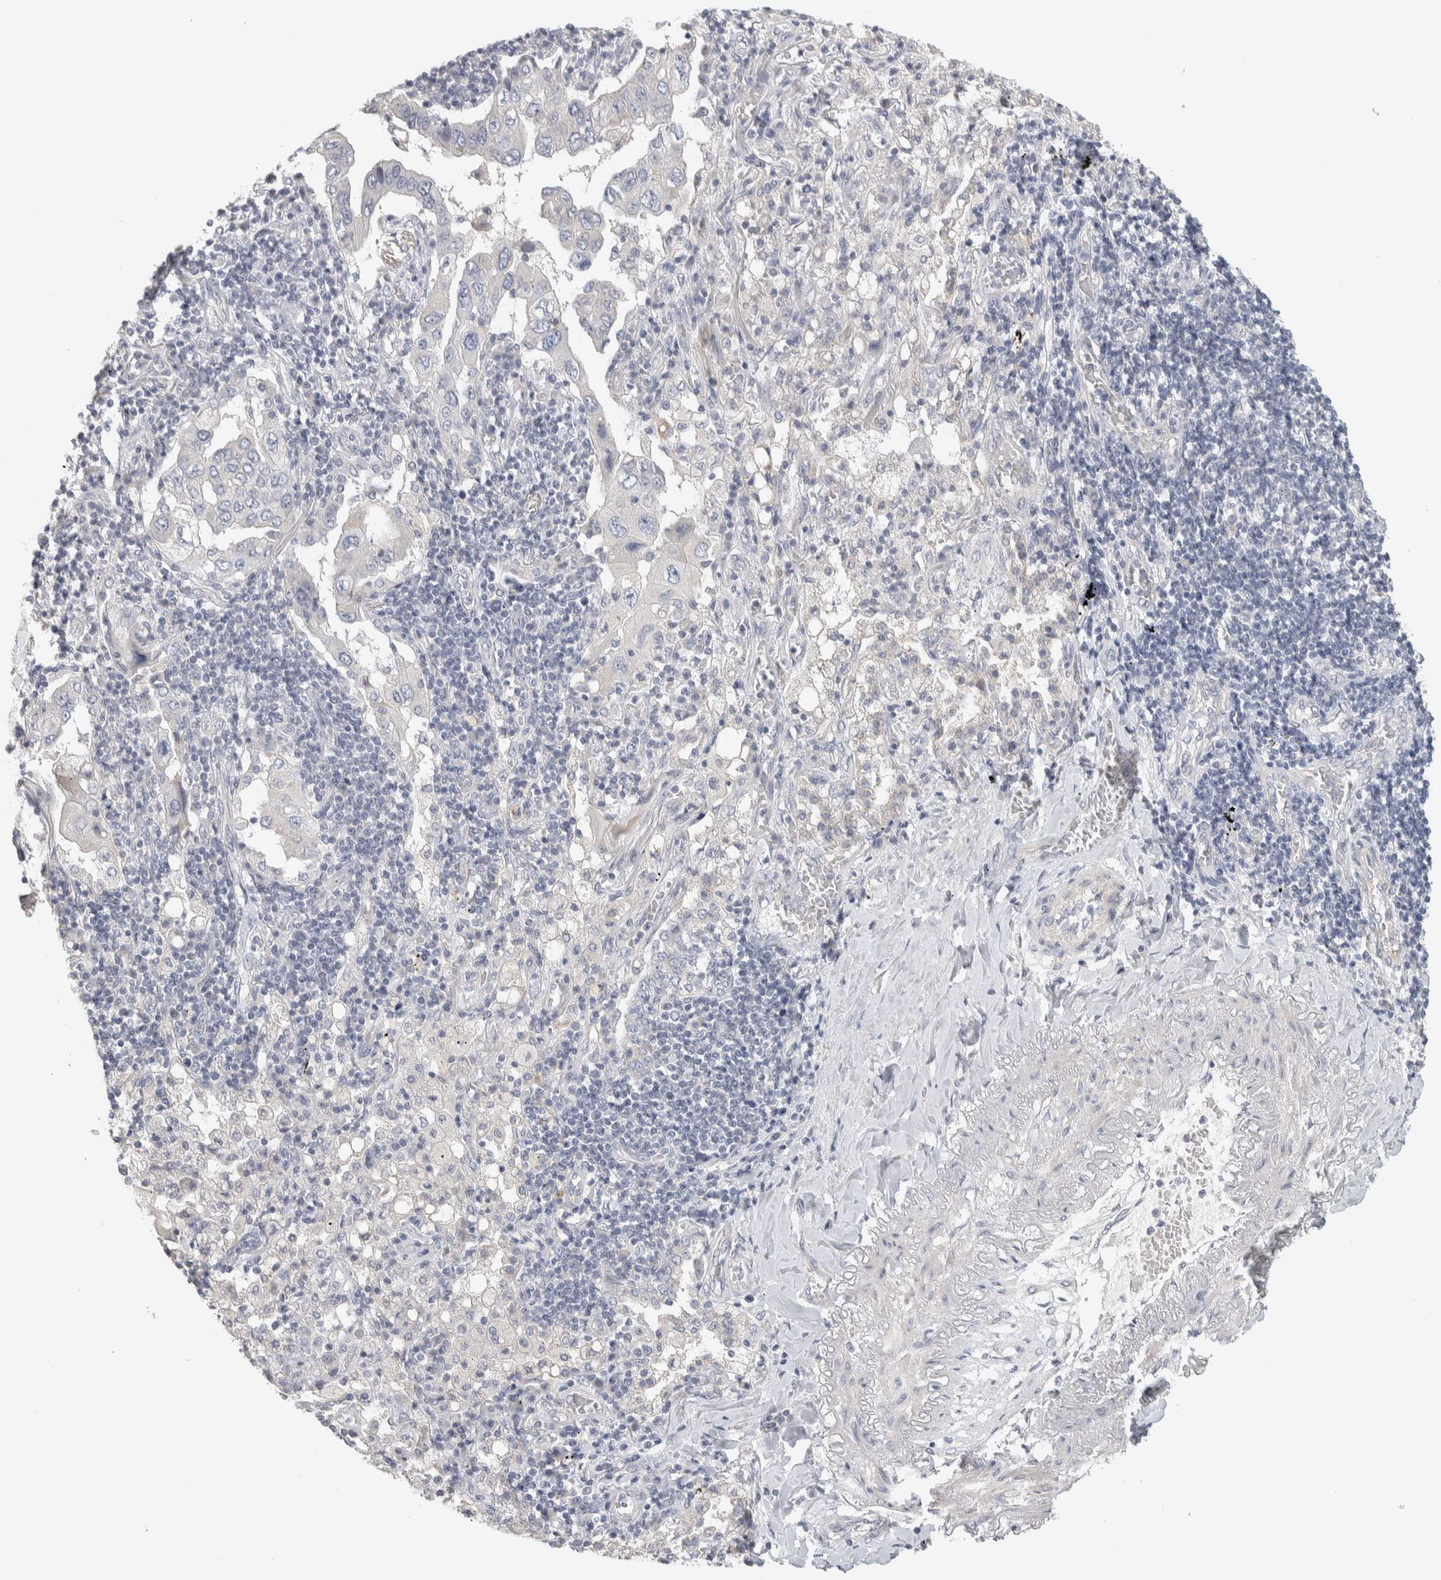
{"staining": {"intensity": "negative", "quantity": "none", "location": "none"}, "tissue": "lung cancer", "cell_type": "Tumor cells", "image_type": "cancer", "snomed": [{"axis": "morphology", "description": "Adenocarcinoma, NOS"}, {"axis": "topography", "description": "Lung"}], "caption": "Lung cancer (adenocarcinoma) was stained to show a protein in brown. There is no significant staining in tumor cells. Nuclei are stained in blue.", "gene": "DCXR", "patient": {"sex": "female", "age": 65}}